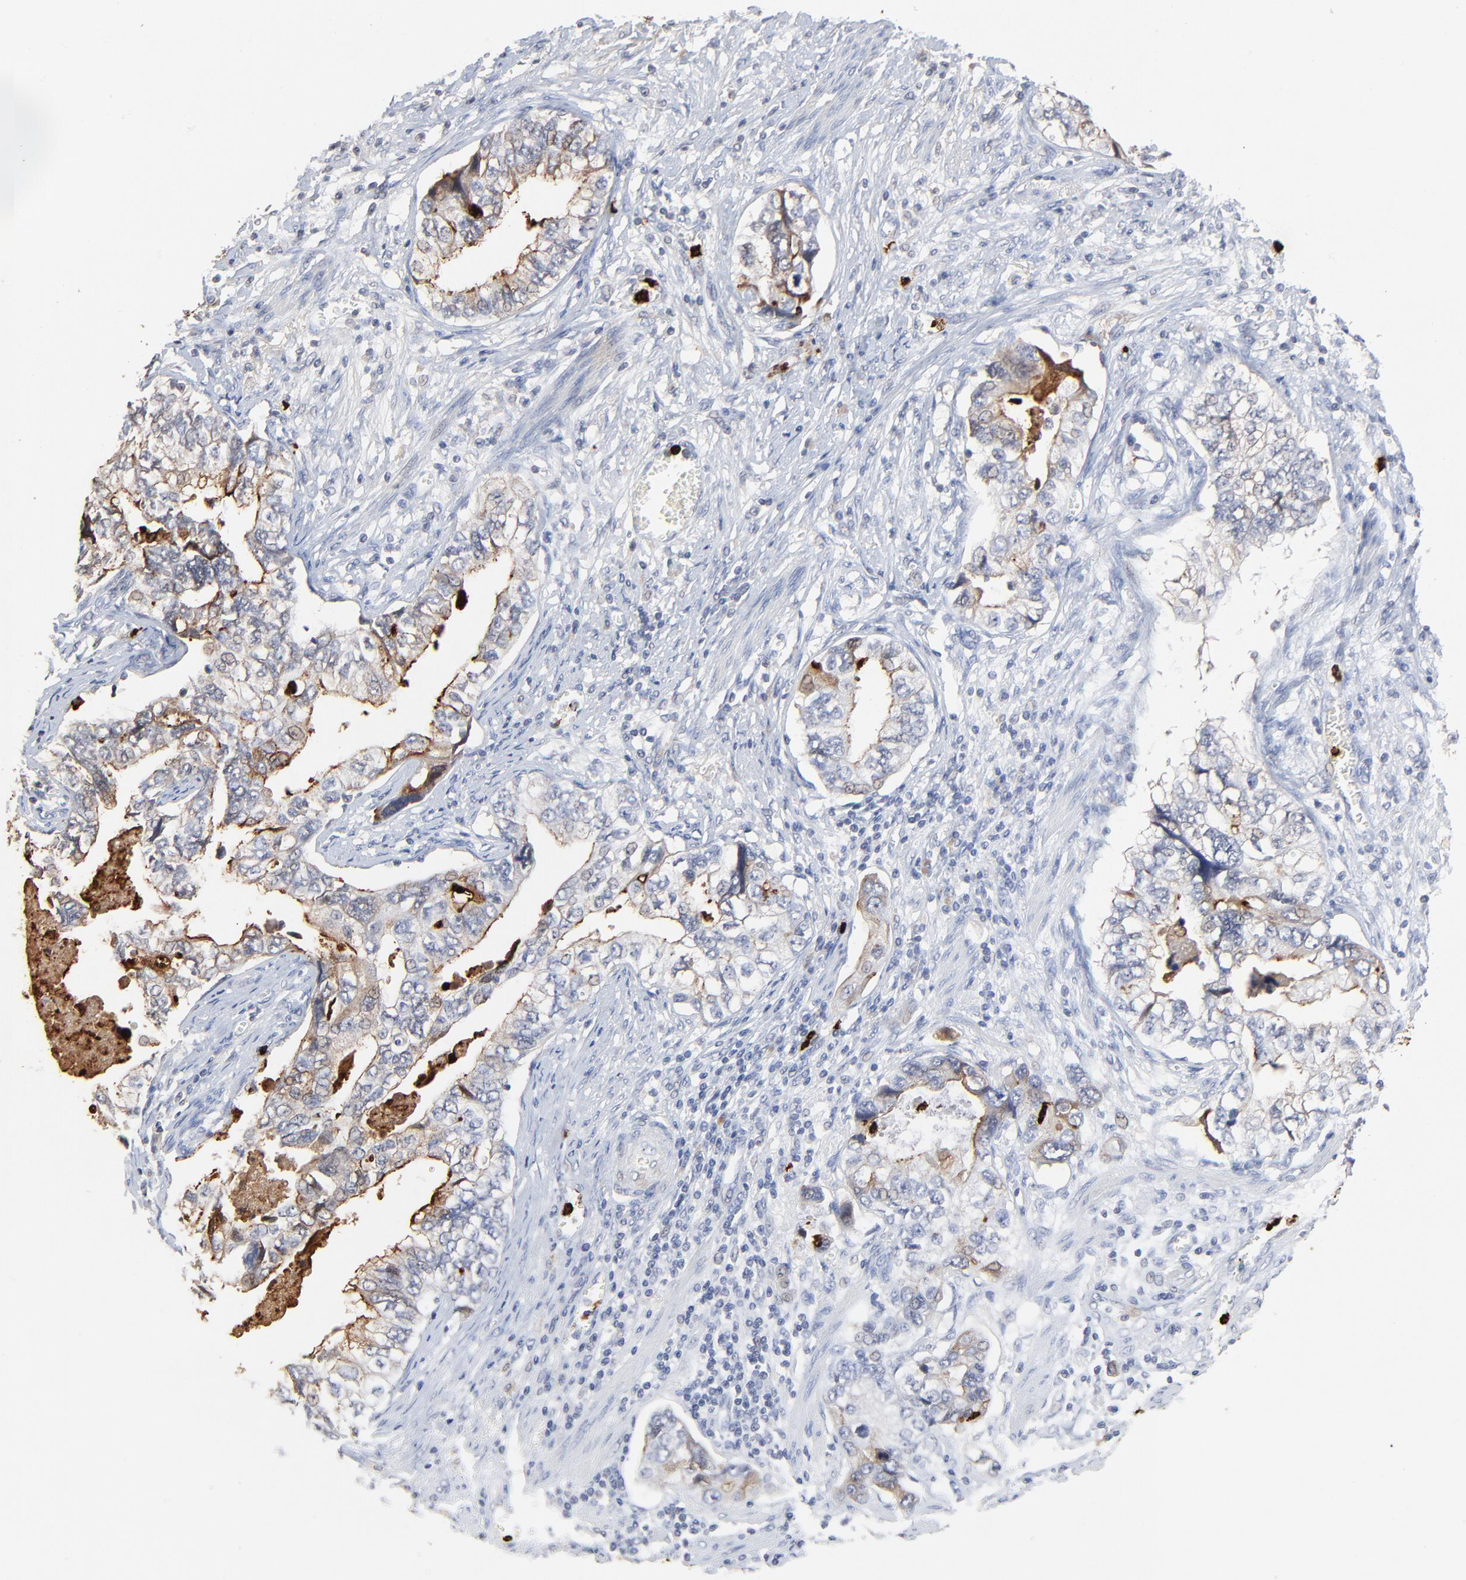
{"staining": {"intensity": "moderate", "quantity": "25%-75%", "location": "cytoplasmic/membranous"}, "tissue": "stomach cancer", "cell_type": "Tumor cells", "image_type": "cancer", "snomed": [{"axis": "morphology", "description": "Adenocarcinoma, NOS"}, {"axis": "topography", "description": "Pancreas"}, {"axis": "topography", "description": "Stomach, upper"}], "caption": "This photomicrograph shows immunohistochemistry (IHC) staining of human stomach cancer, with medium moderate cytoplasmic/membranous expression in approximately 25%-75% of tumor cells.", "gene": "LCN2", "patient": {"sex": "male", "age": 77}}